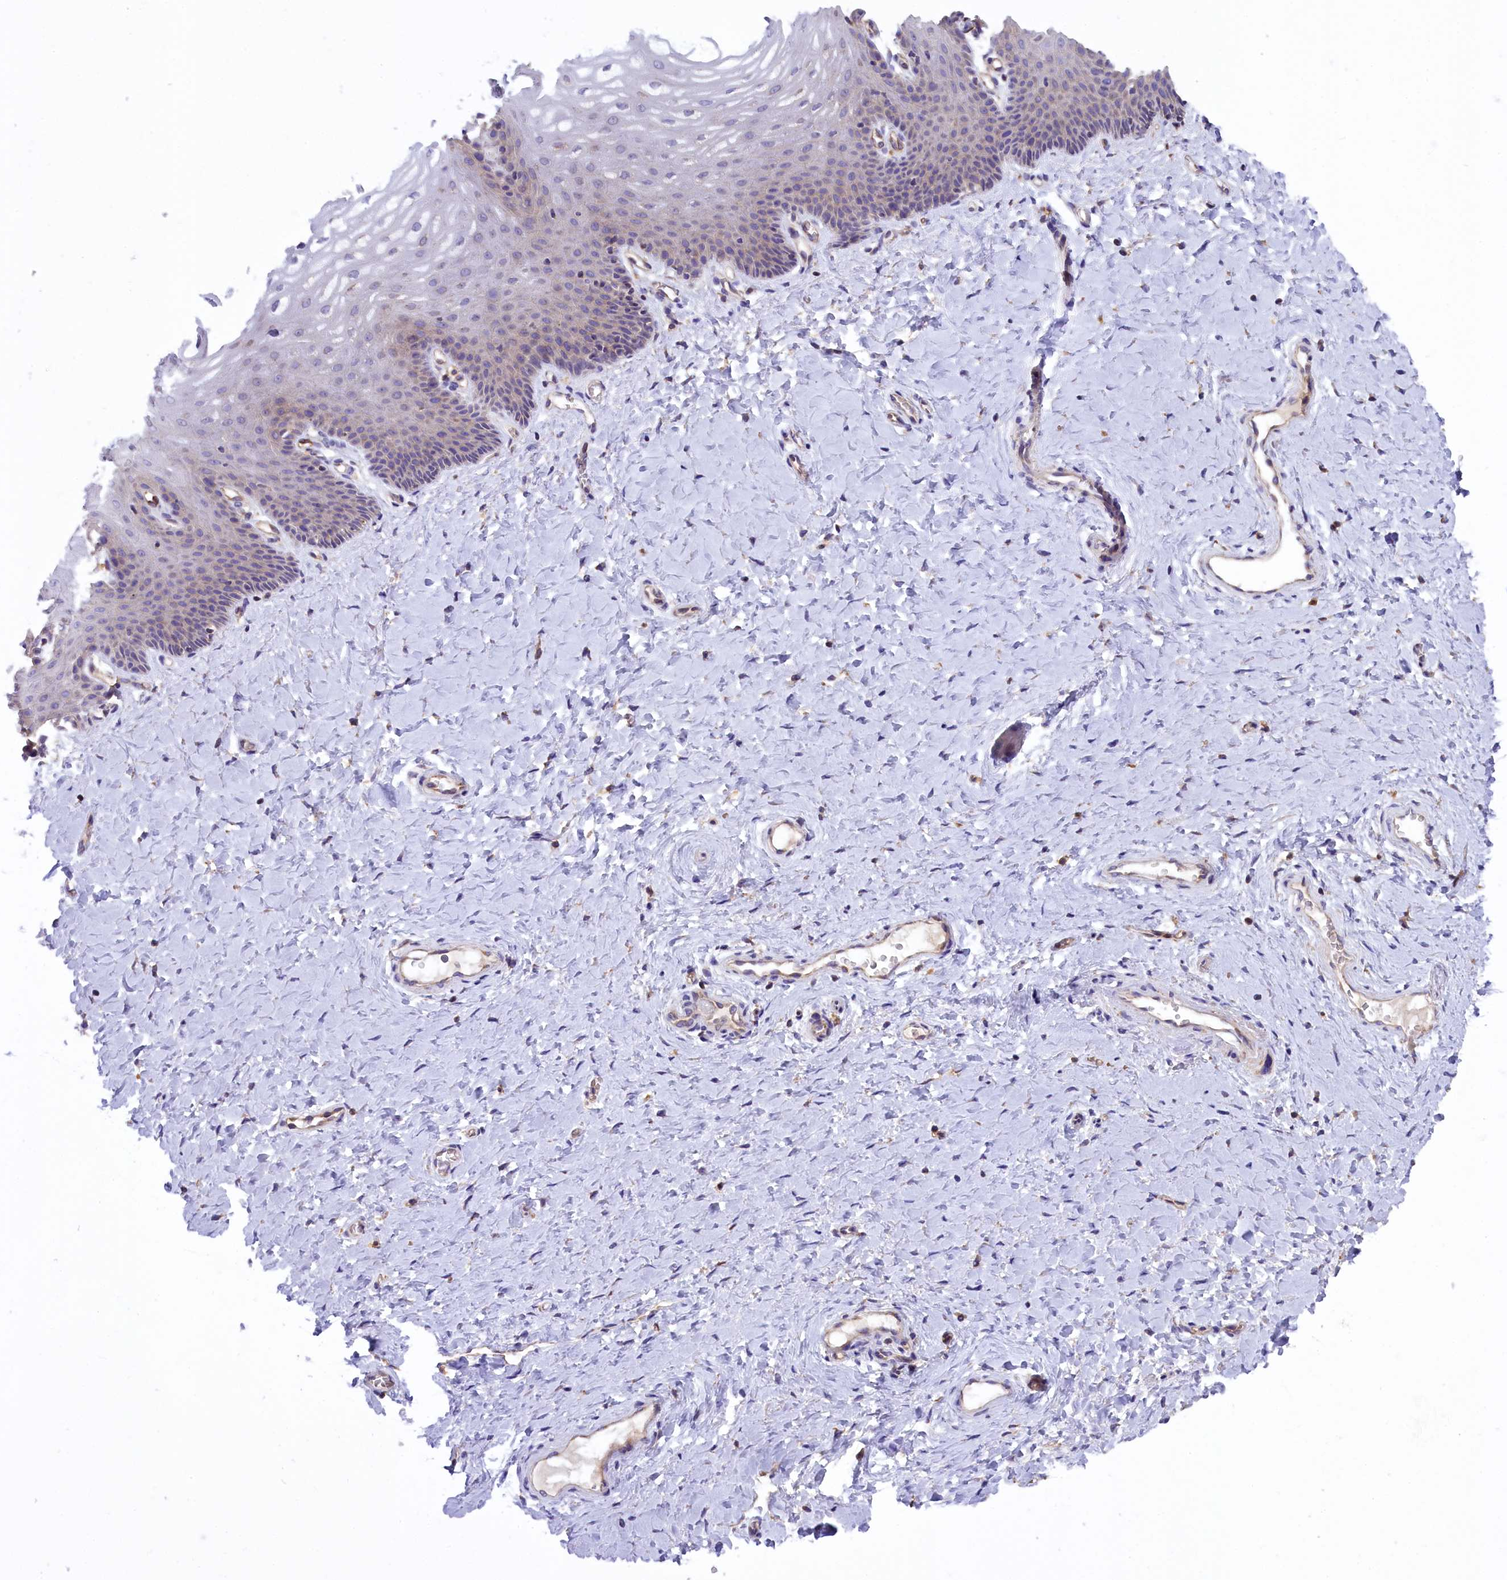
{"staining": {"intensity": "weak", "quantity": "25%-75%", "location": "cytoplasmic/membranous"}, "tissue": "vagina", "cell_type": "Squamous epithelial cells", "image_type": "normal", "snomed": [{"axis": "morphology", "description": "Normal tissue, NOS"}, {"axis": "topography", "description": "Vagina"}], "caption": "Brown immunohistochemical staining in unremarkable vagina exhibits weak cytoplasmic/membranous positivity in approximately 25%-75% of squamous epithelial cells. (DAB (3,3'-diaminobenzidine) IHC with brightfield microscopy, high magnification).", "gene": "DNAJB9", "patient": {"sex": "female", "age": 65}}